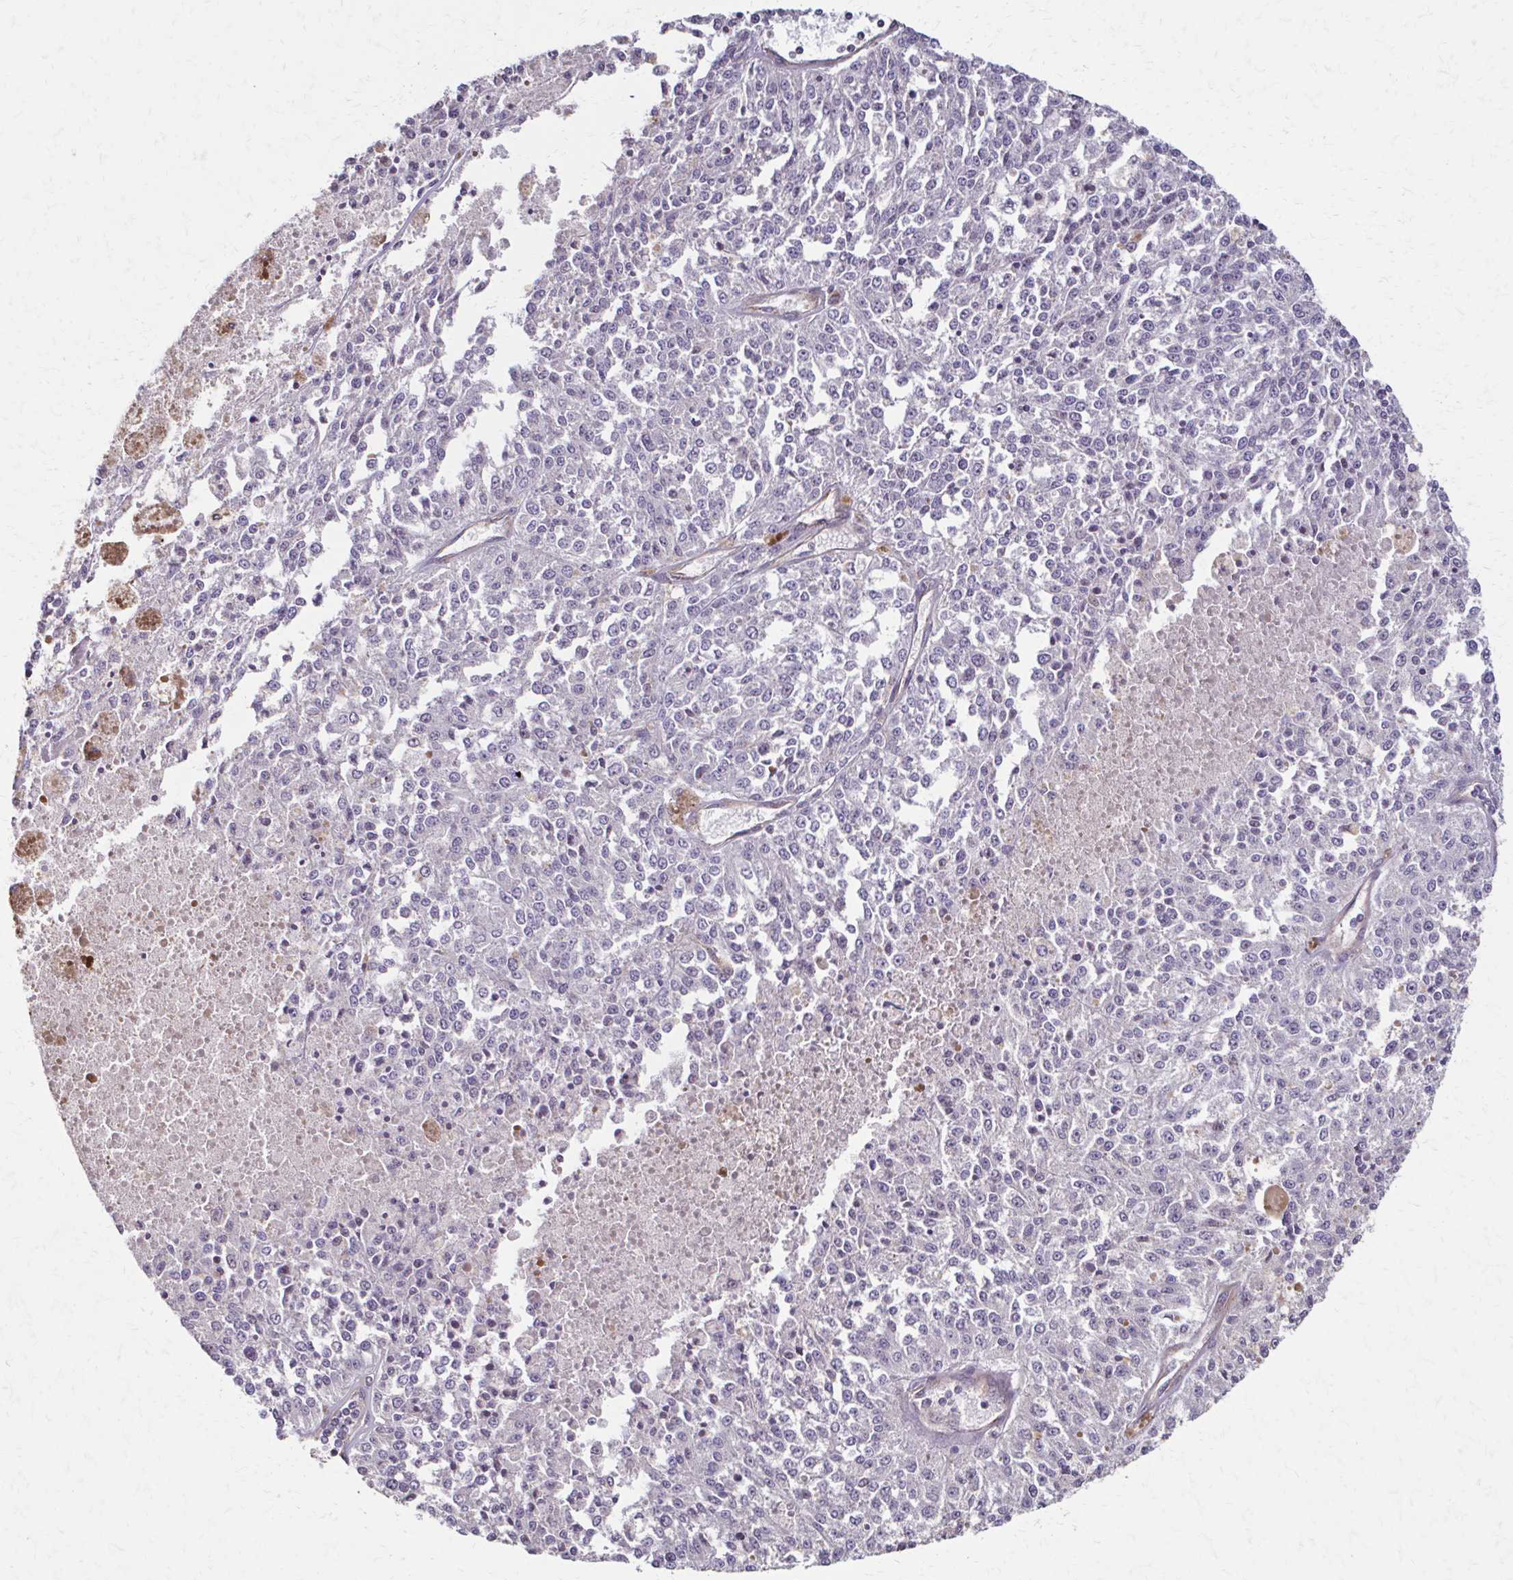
{"staining": {"intensity": "negative", "quantity": "none", "location": "none"}, "tissue": "melanoma", "cell_type": "Tumor cells", "image_type": "cancer", "snomed": [{"axis": "morphology", "description": "Malignant melanoma, Metastatic site"}, {"axis": "topography", "description": "Lymph node"}], "caption": "An immunohistochemistry histopathology image of melanoma is shown. There is no staining in tumor cells of melanoma.", "gene": "IL18BP", "patient": {"sex": "female", "age": 64}}